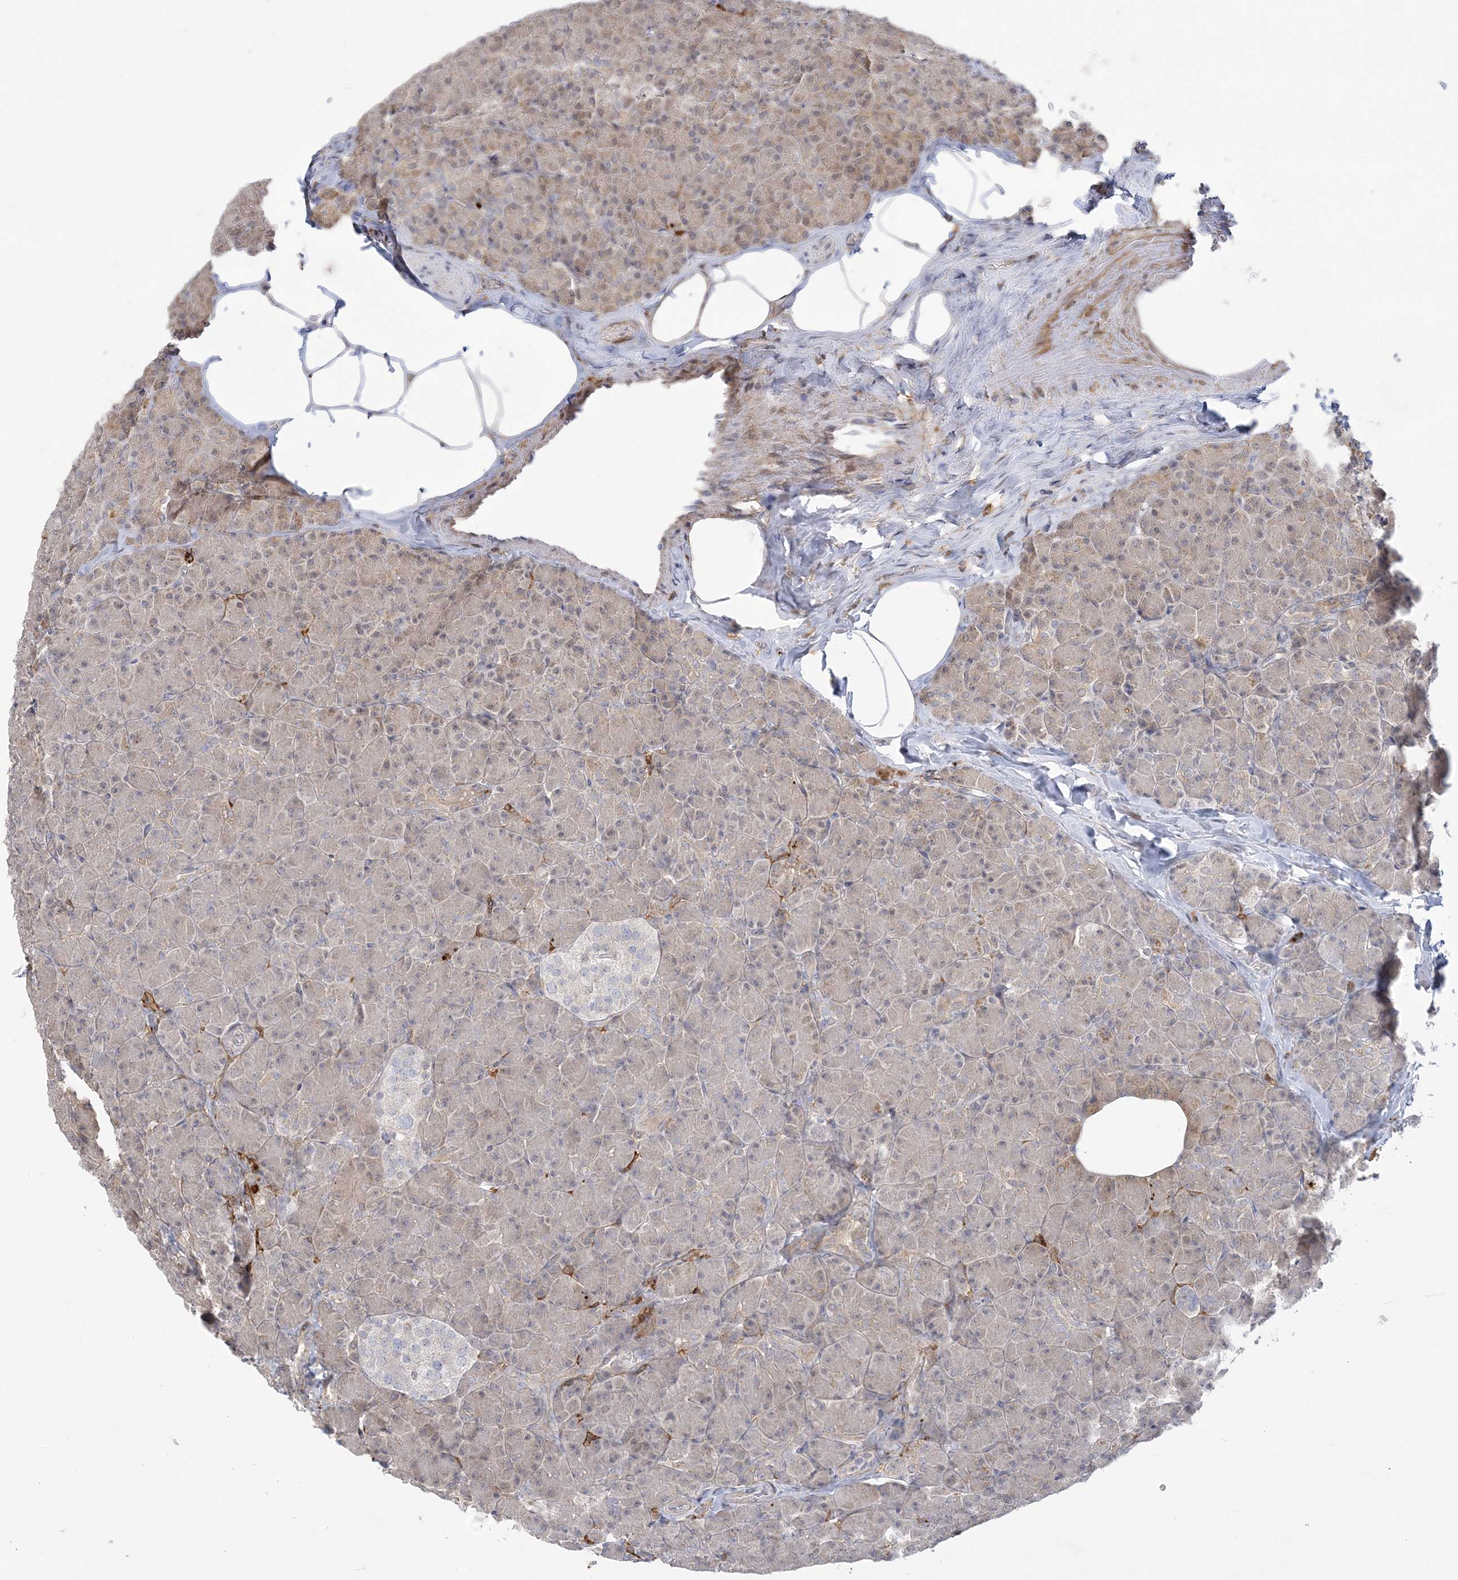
{"staining": {"intensity": "weak", "quantity": "<25%", "location": "cytoplasmic/membranous"}, "tissue": "pancreas", "cell_type": "Exocrine glandular cells", "image_type": "normal", "snomed": [{"axis": "morphology", "description": "Normal tissue, NOS"}, {"axis": "topography", "description": "Pancreas"}], "caption": "Pancreas stained for a protein using immunohistochemistry shows no staining exocrine glandular cells.", "gene": "HAAO", "patient": {"sex": "female", "age": 43}}